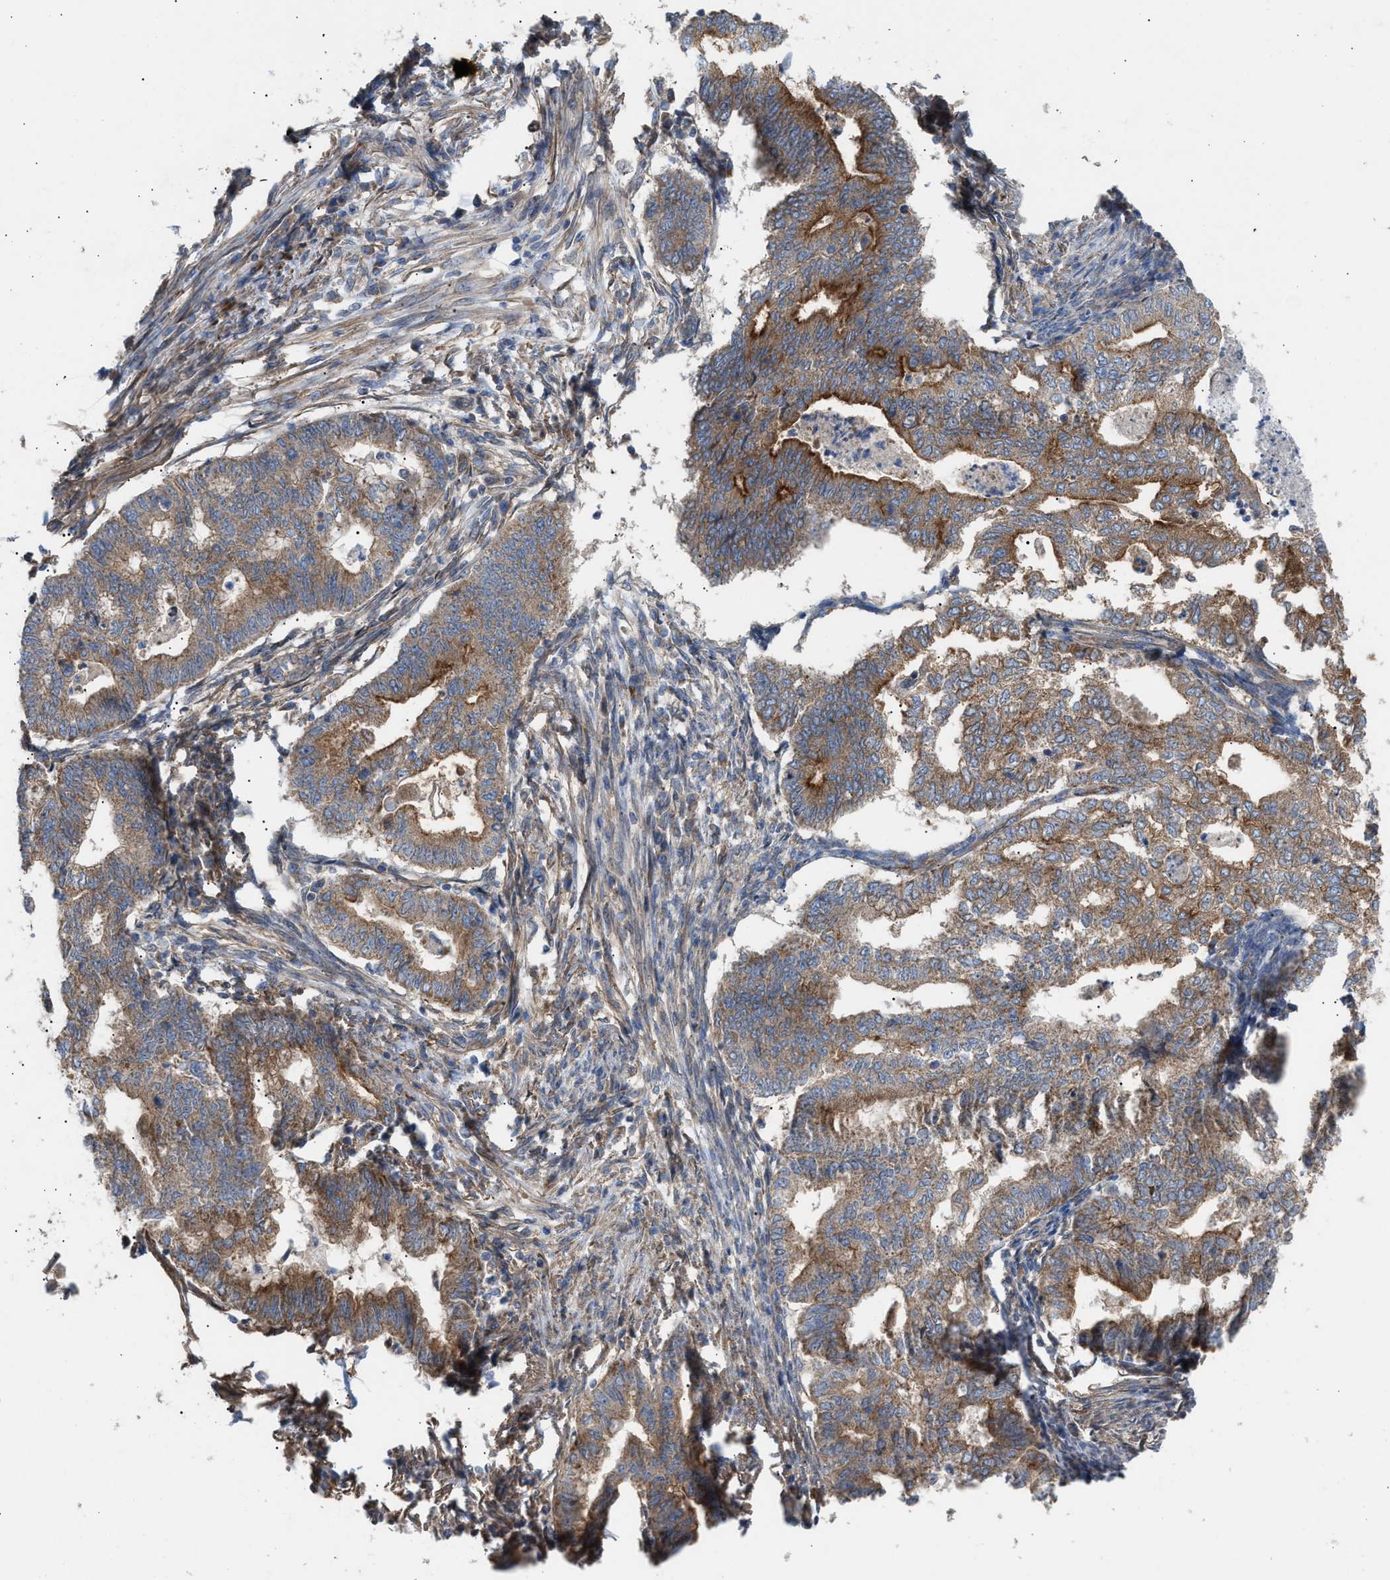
{"staining": {"intensity": "moderate", "quantity": ">75%", "location": "cytoplasmic/membranous"}, "tissue": "endometrial cancer", "cell_type": "Tumor cells", "image_type": "cancer", "snomed": [{"axis": "morphology", "description": "Polyp, NOS"}, {"axis": "morphology", "description": "Adenocarcinoma, NOS"}, {"axis": "morphology", "description": "Adenoma, NOS"}, {"axis": "topography", "description": "Endometrium"}], "caption": "Human adenocarcinoma (endometrial) stained with a brown dye displays moderate cytoplasmic/membranous positive expression in approximately >75% of tumor cells.", "gene": "OXSM", "patient": {"sex": "female", "age": 79}}